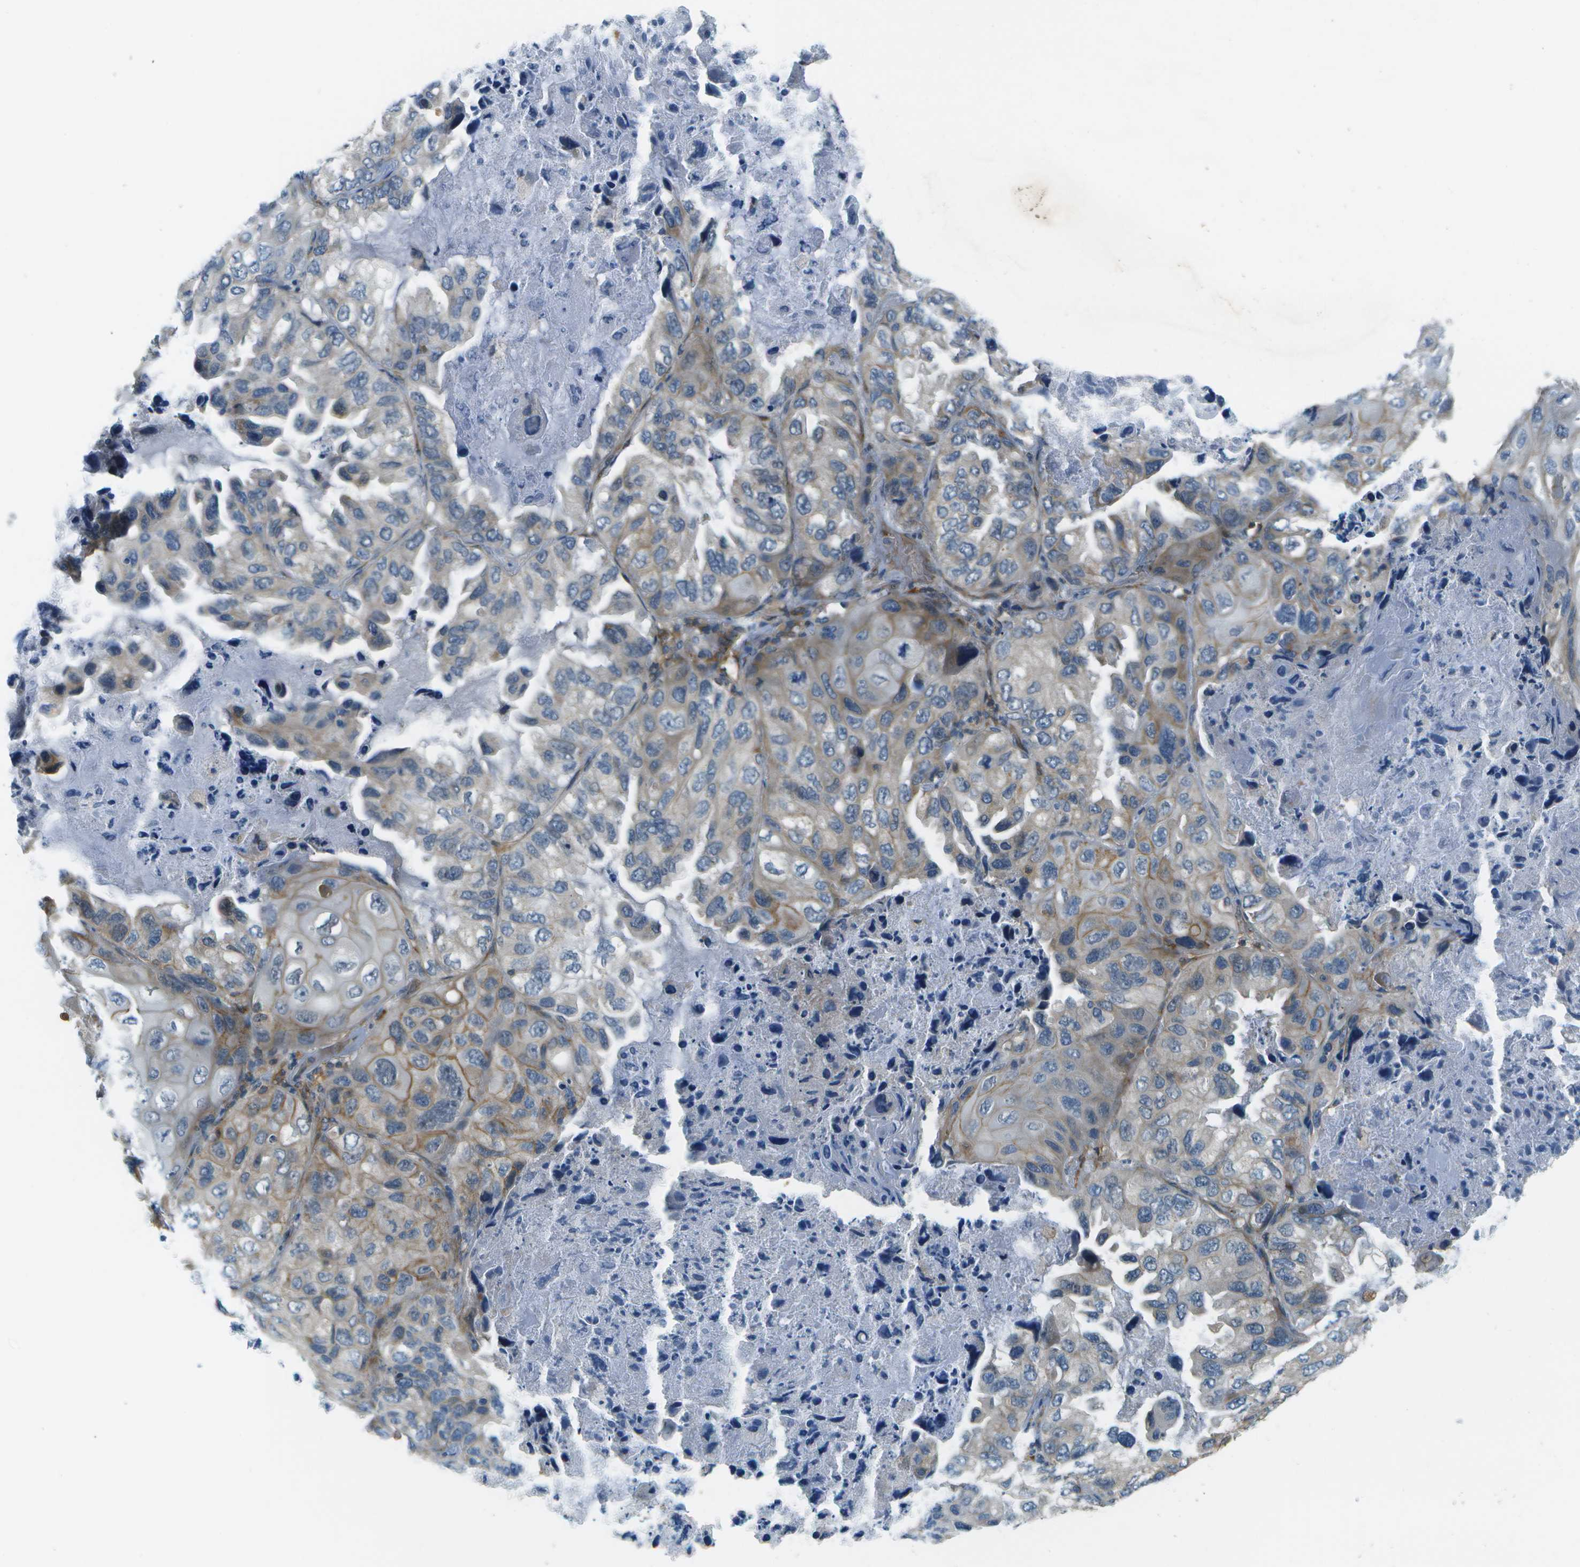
{"staining": {"intensity": "moderate", "quantity": "<25%", "location": "cytoplasmic/membranous"}, "tissue": "lung cancer", "cell_type": "Tumor cells", "image_type": "cancer", "snomed": [{"axis": "morphology", "description": "Squamous cell carcinoma, NOS"}, {"axis": "topography", "description": "Lung"}], "caption": "Immunohistochemistry staining of squamous cell carcinoma (lung), which displays low levels of moderate cytoplasmic/membranous expression in about <25% of tumor cells indicating moderate cytoplasmic/membranous protein expression. The staining was performed using DAB (3,3'-diaminobenzidine) (brown) for protein detection and nuclei were counterstained in hematoxylin (blue).", "gene": "CTIF", "patient": {"sex": "female", "age": 73}}